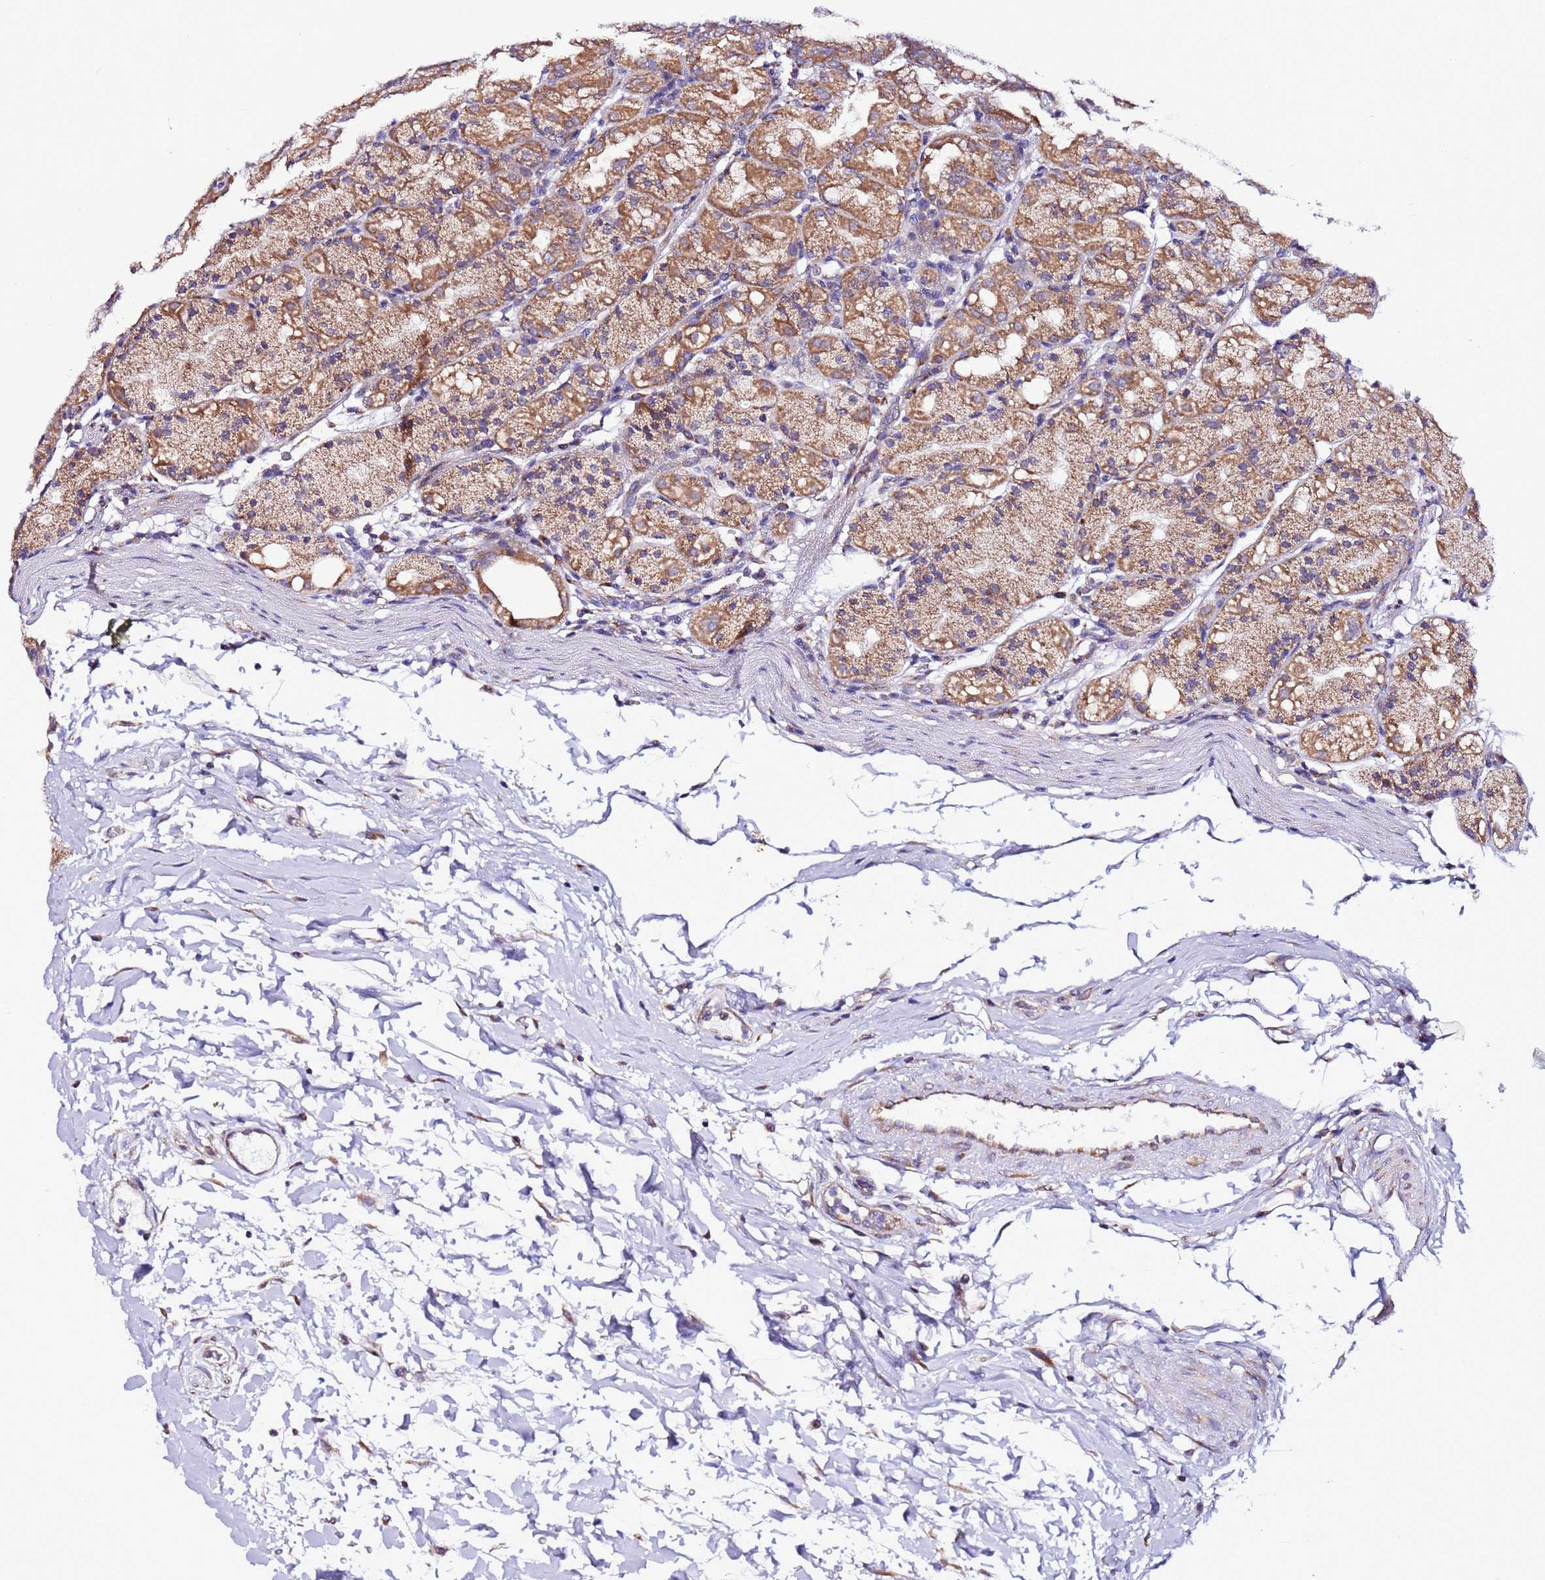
{"staining": {"intensity": "moderate", "quantity": ">75%", "location": "cytoplasmic/membranous"}, "tissue": "stomach", "cell_type": "Glandular cells", "image_type": "normal", "snomed": [{"axis": "morphology", "description": "Normal tissue, NOS"}, {"axis": "topography", "description": "Stomach, upper"}], "caption": "This image displays IHC staining of normal stomach, with medium moderate cytoplasmic/membranous staining in about >75% of glandular cells.", "gene": "AHI1", "patient": {"sex": "male", "age": 48}}